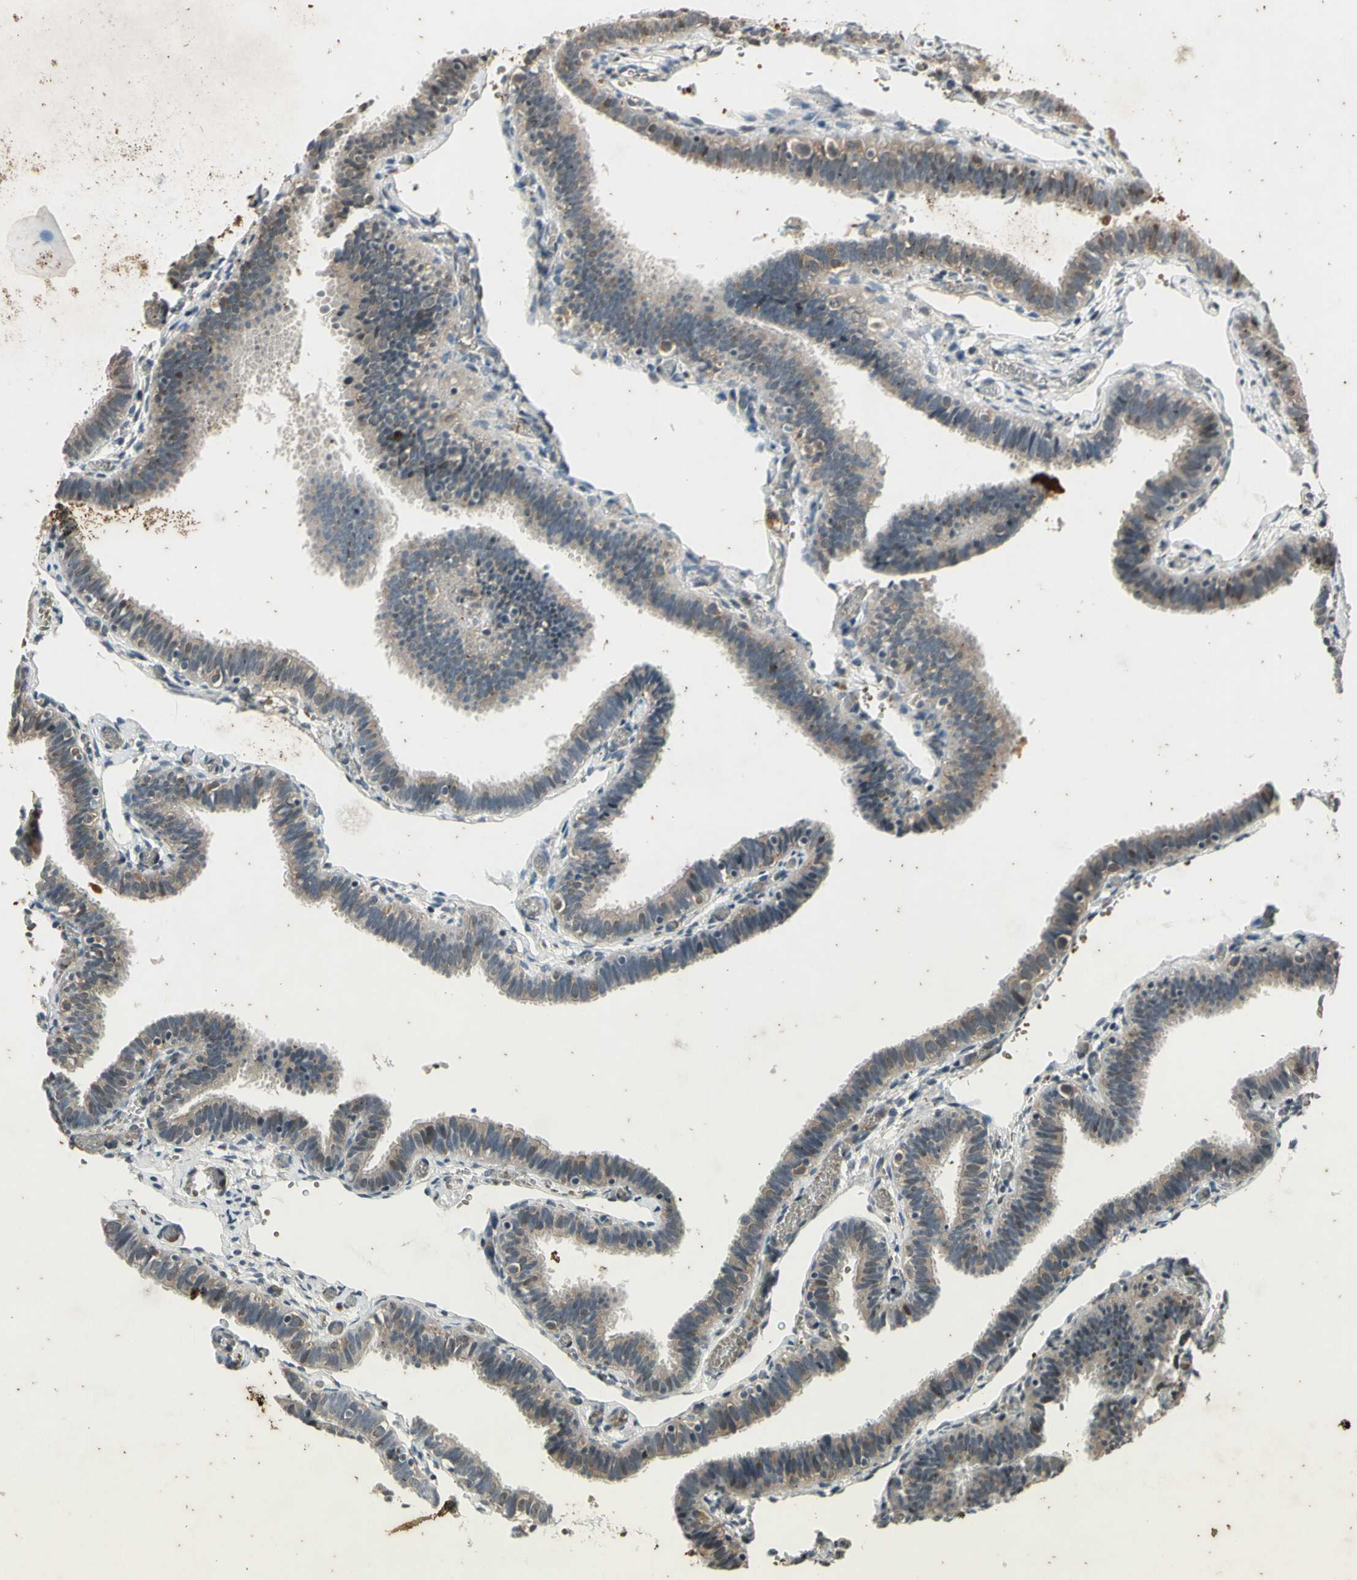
{"staining": {"intensity": "weak", "quantity": "25%-75%", "location": "cytoplasmic/membranous"}, "tissue": "fallopian tube", "cell_type": "Glandular cells", "image_type": "normal", "snomed": [{"axis": "morphology", "description": "Normal tissue, NOS"}, {"axis": "topography", "description": "Fallopian tube"}], "caption": "High-magnification brightfield microscopy of normal fallopian tube stained with DAB (brown) and counterstained with hematoxylin (blue). glandular cells exhibit weak cytoplasmic/membranous positivity is appreciated in approximately25%-75% of cells.", "gene": "EFNB2", "patient": {"sex": "female", "age": 46}}